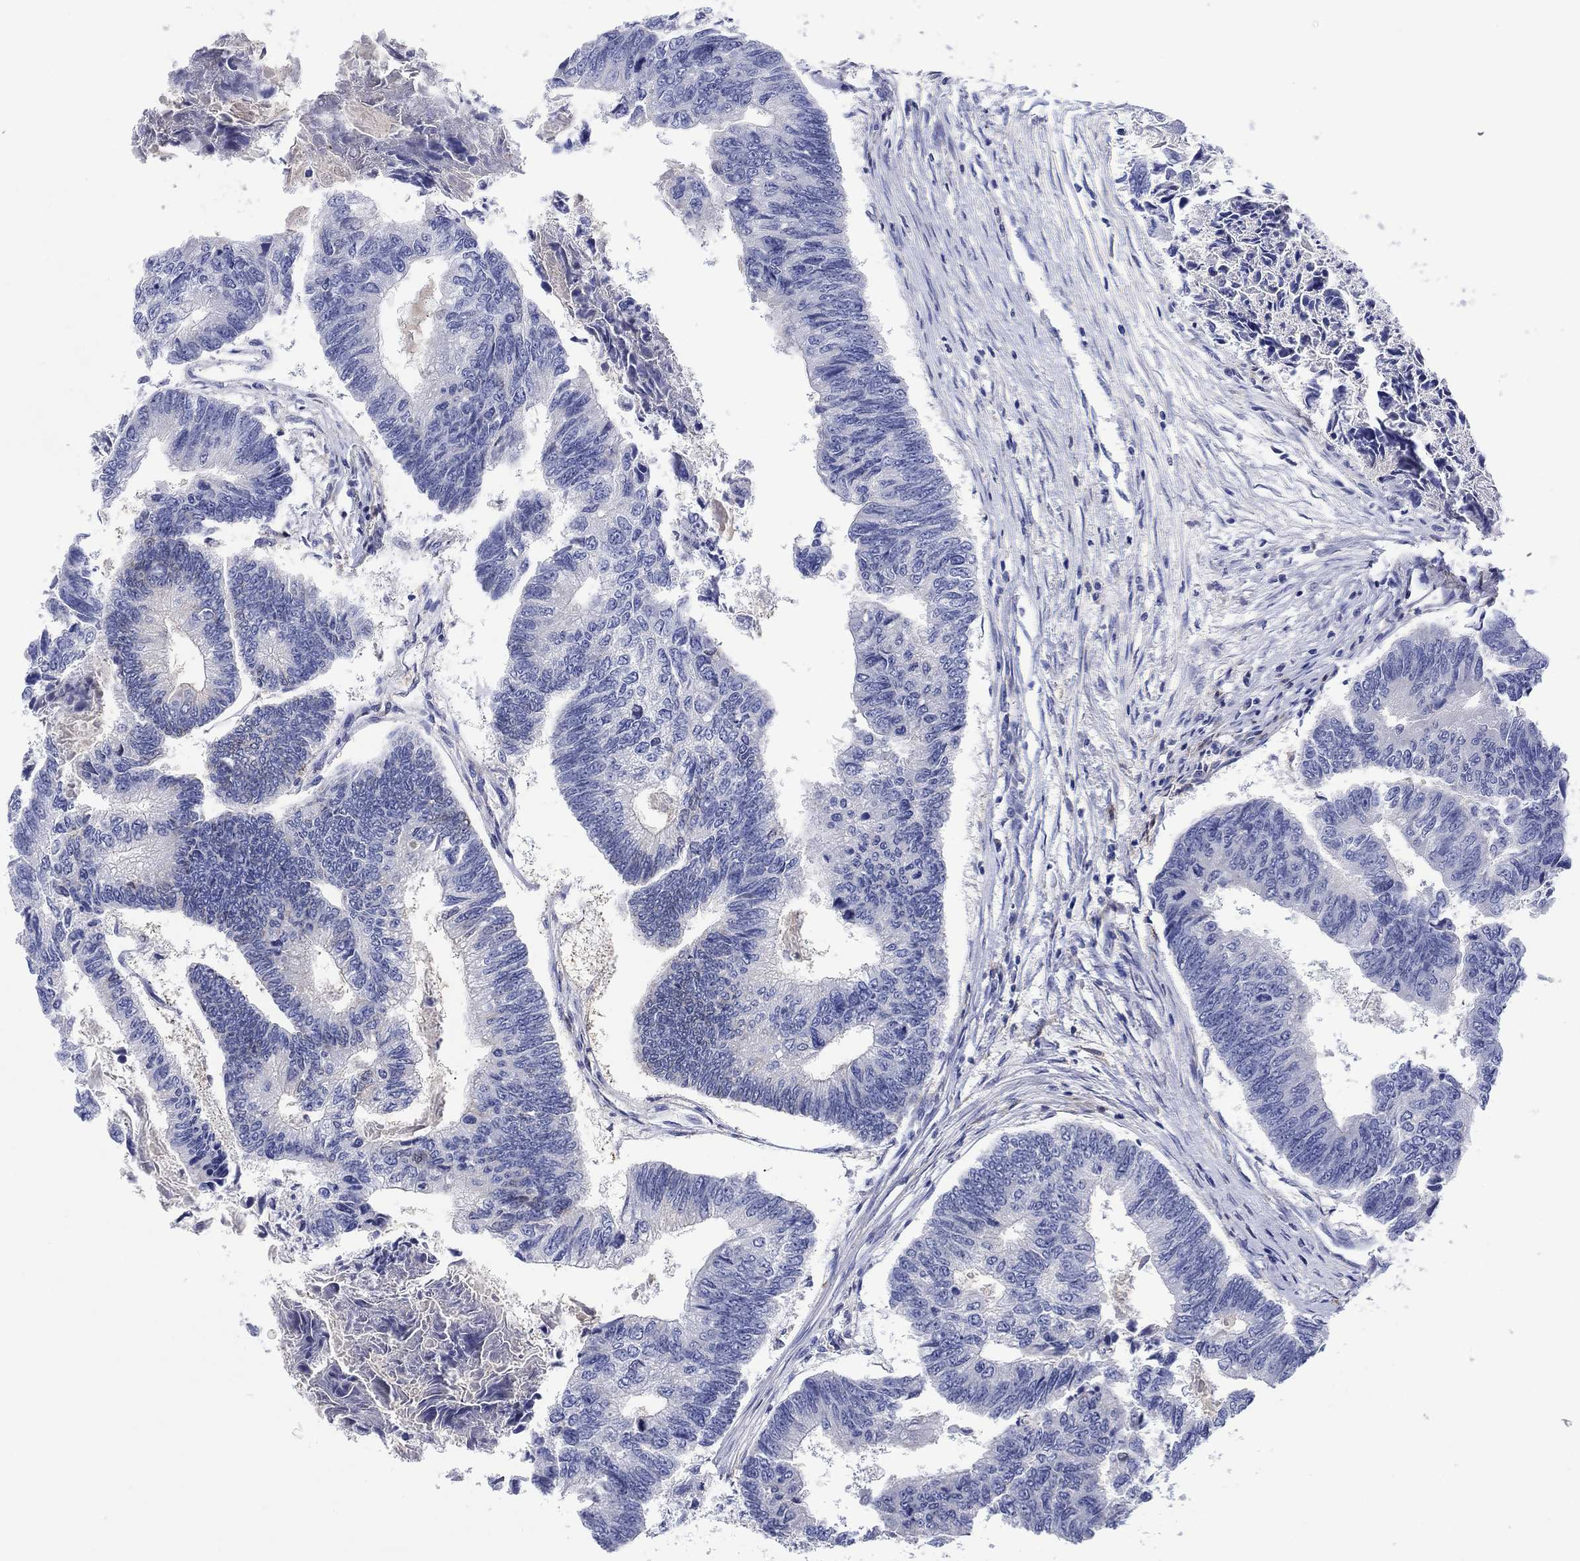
{"staining": {"intensity": "negative", "quantity": "none", "location": "none"}, "tissue": "colorectal cancer", "cell_type": "Tumor cells", "image_type": "cancer", "snomed": [{"axis": "morphology", "description": "Adenocarcinoma, NOS"}, {"axis": "topography", "description": "Colon"}], "caption": "Immunohistochemical staining of colorectal cancer (adenocarcinoma) reveals no significant positivity in tumor cells. (DAB immunohistochemistry with hematoxylin counter stain).", "gene": "HDC", "patient": {"sex": "female", "age": 65}}